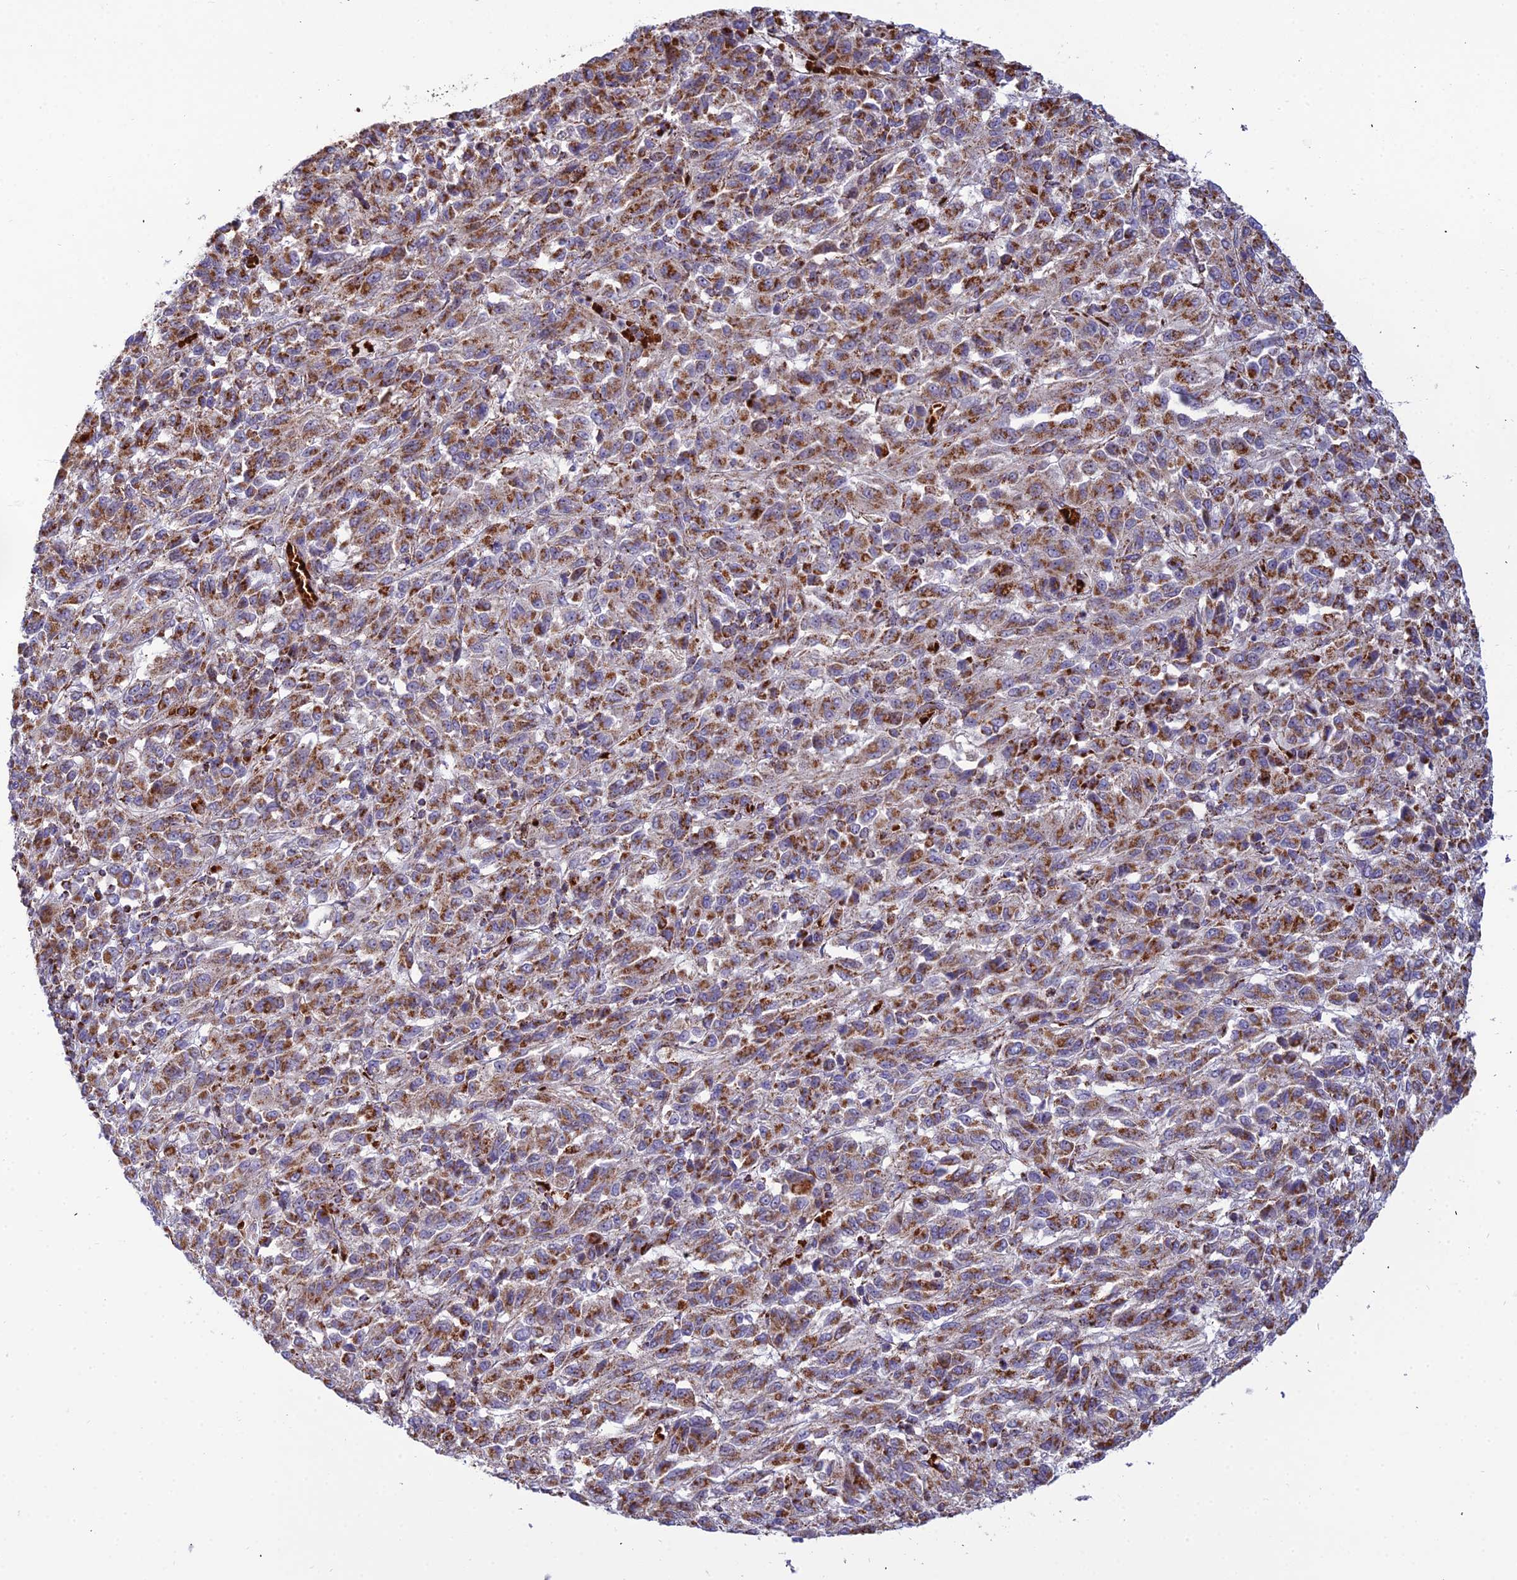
{"staining": {"intensity": "strong", "quantity": ">75%", "location": "cytoplasmic/membranous"}, "tissue": "melanoma", "cell_type": "Tumor cells", "image_type": "cancer", "snomed": [{"axis": "morphology", "description": "Malignant melanoma, Metastatic site"}, {"axis": "topography", "description": "Lung"}], "caption": "A high-resolution photomicrograph shows IHC staining of malignant melanoma (metastatic site), which reveals strong cytoplasmic/membranous expression in about >75% of tumor cells. (brown staining indicates protein expression, while blue staining denotes nuclei).", "gene": "SLC35F4", "patient": {"sex": "male", "age": 64}}